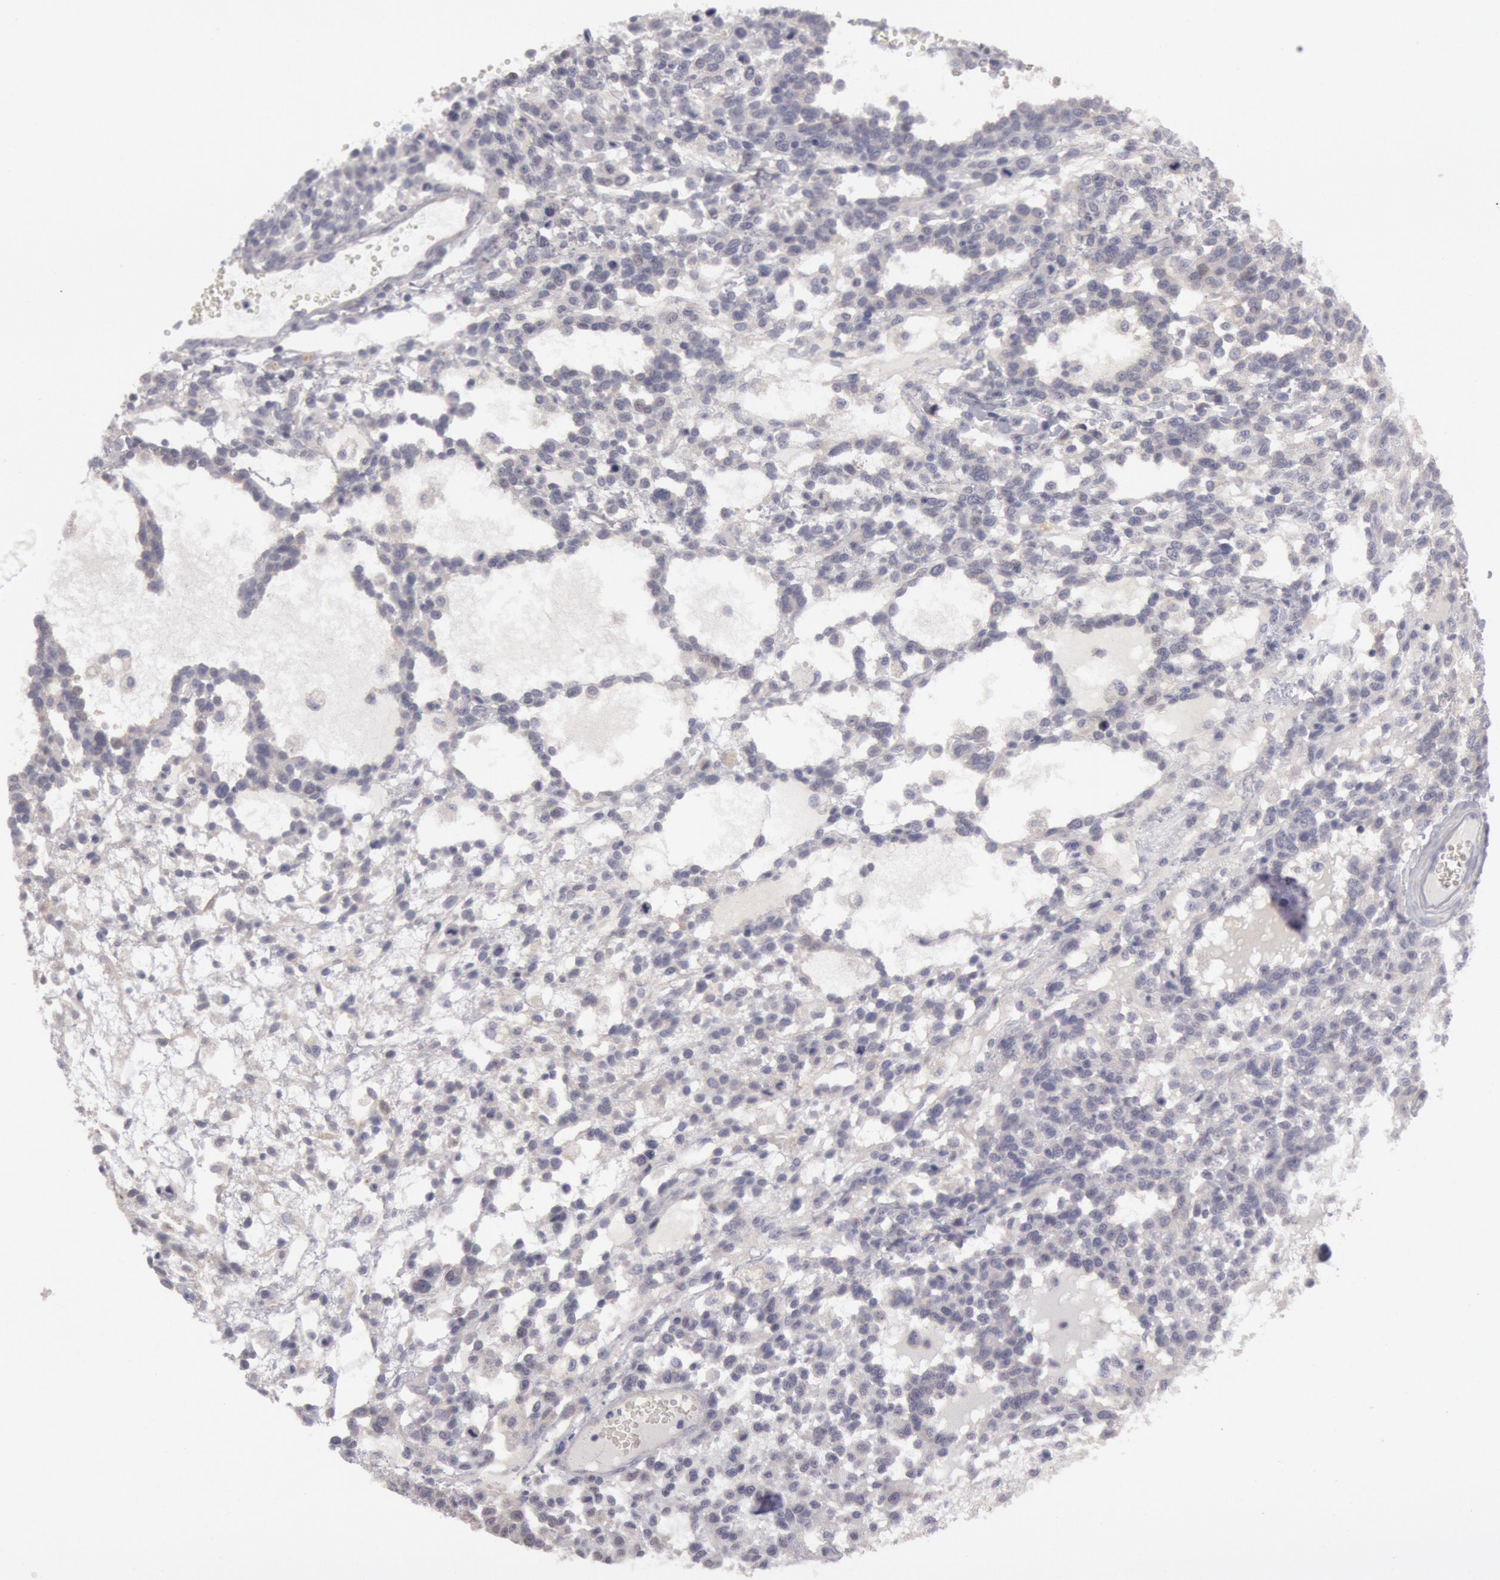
{"staining": {"intensity": "negative", "quantity": "none", "location": "none"}, "tissue": "glioma", "cell_type": "Tumor cells", "image_type": "cancer", "snomed": [{"axis": "morphology", "description": "Glioma, malignant, High grade"}, {"axis": "topography", "description": "Brain"}], "caption": "Tumor cells show no significant positivity in glioma.", "gene": "JOSD1", "patient": {"sex": "male", "age": 66}}